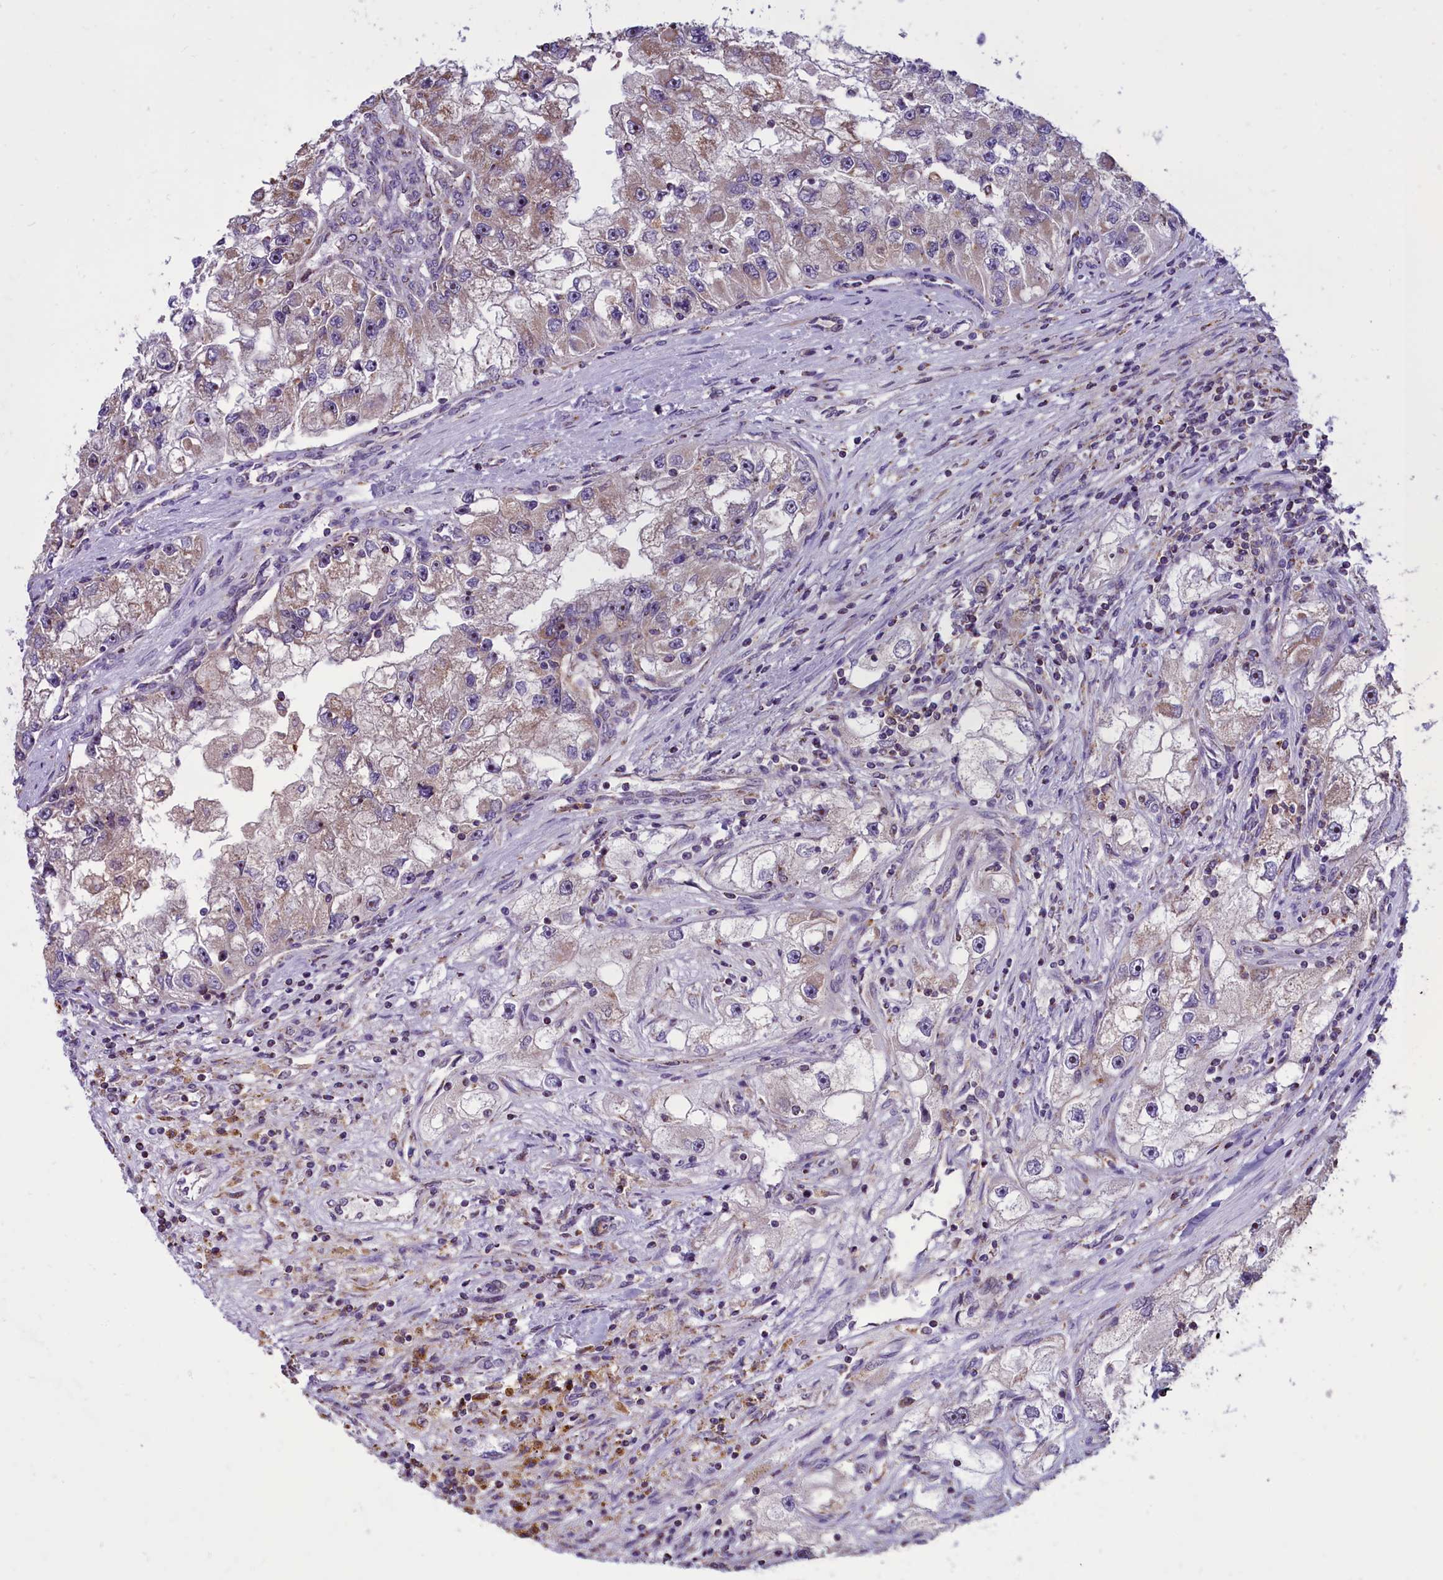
{"staining": {"intensity": "weak", "quantity": "<25%", "location": "cytoplasmic/membranous,nuclear"}, "tissue": "renal cancer", "cell_type": "Tumor cells", "image_type": "cancer", "snomed": [{"axis": "morphology", "description": "Adenocarcinoma, NOS"}, {"axis": "topography", "description": "Kidney"}], "caption": "The IHC photomicrograph has no significant staining in tumor cells of renal adenocarcinoma tissue.", "gene": "GLRX5", "patient": {"sex": "male", "age": 63}}